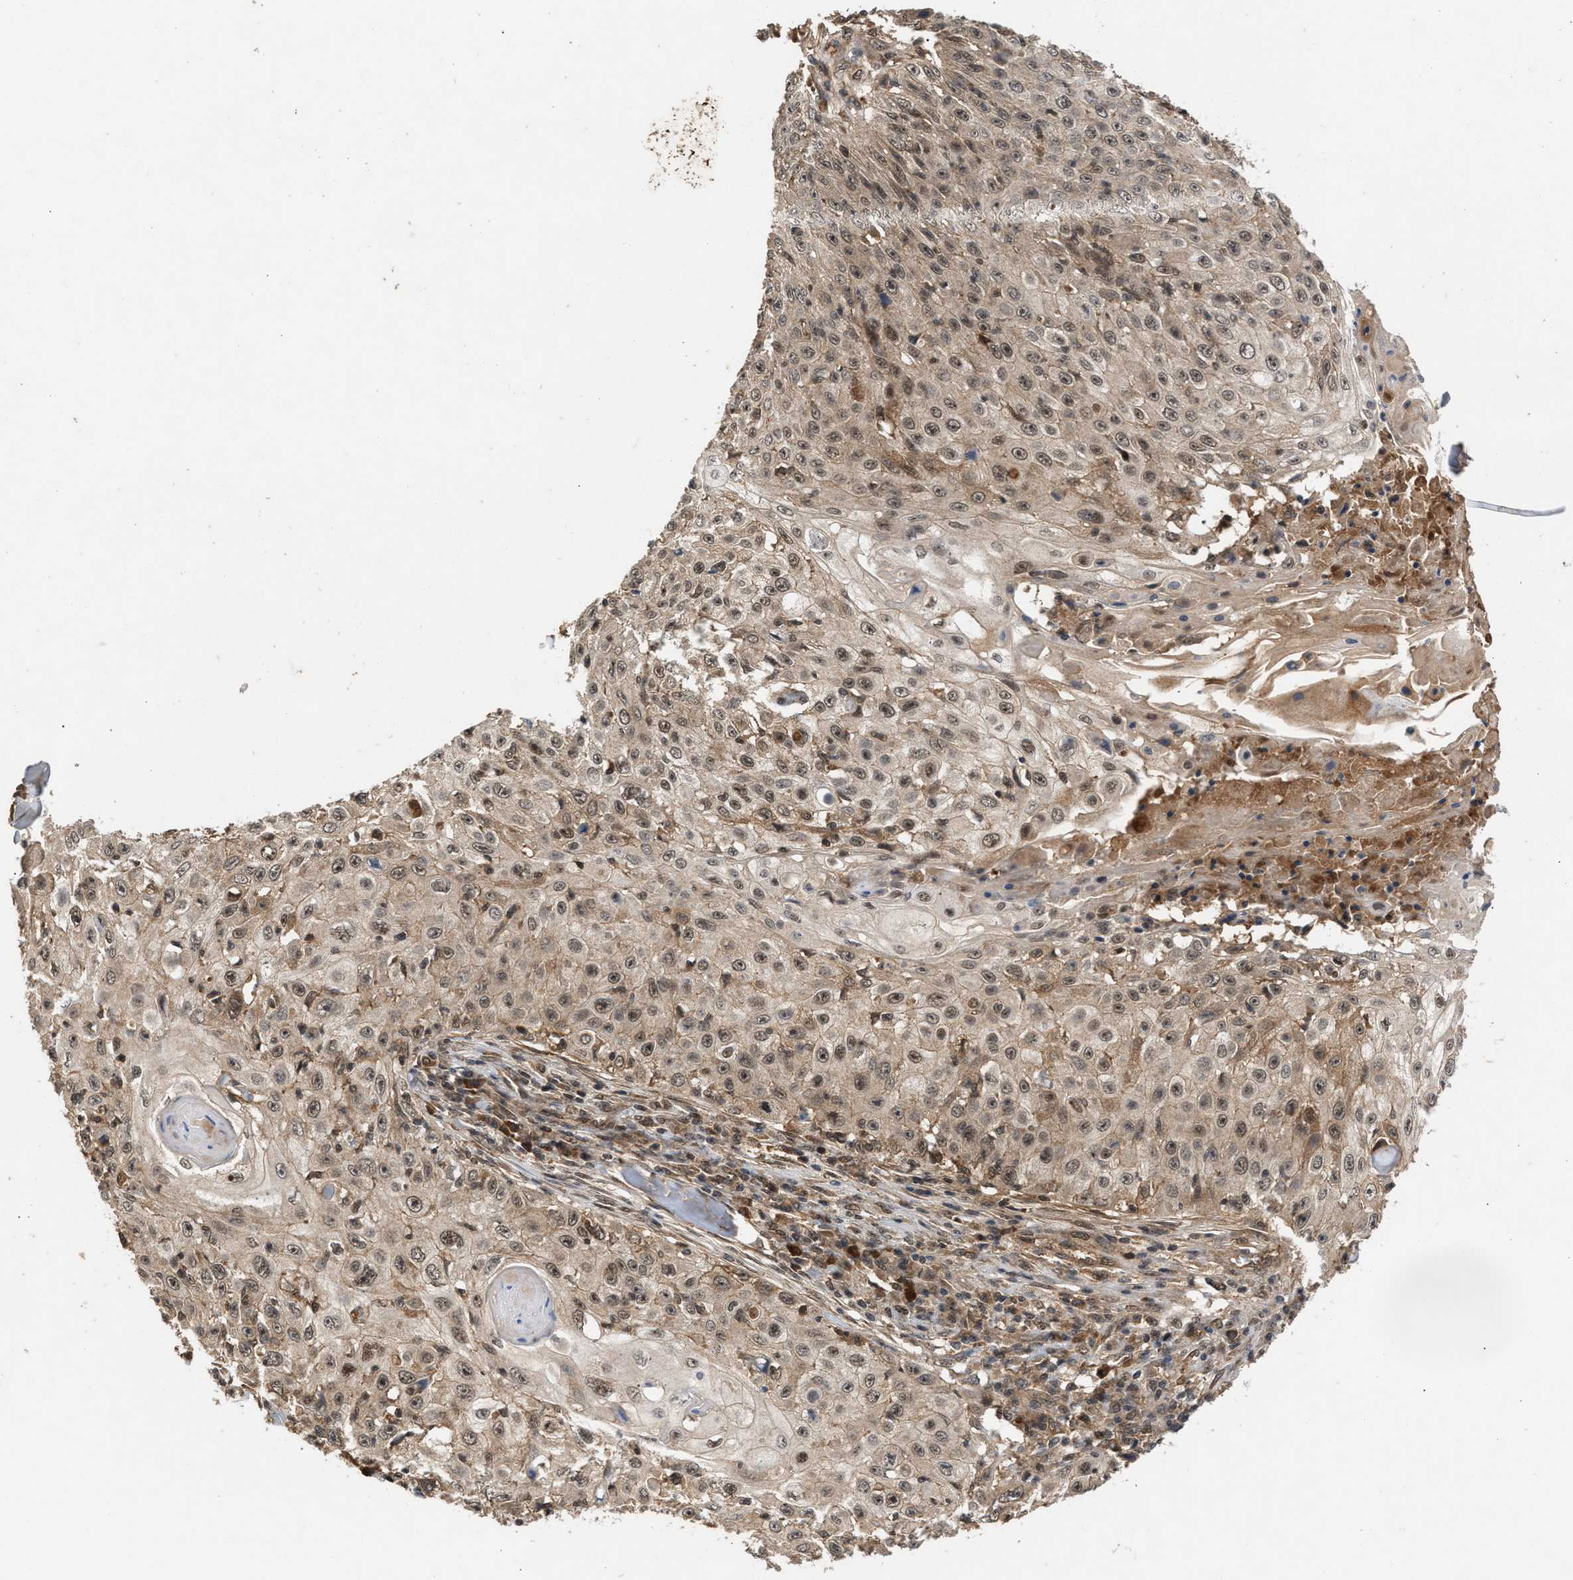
{"staining": {"intensity": "weak", "quantity": ">75%", "location": "cytoplasmic/membranous,nuclear"}, "tissue": "skin cancer", "cell_type": "Tumor cells", "image_type": "cancer", "snomed": [{"axis": "morphology", "description": "Squamous cell carcinoma, NOS"}, {"axis": "topography", "description": "Skin"}], "caption": "This image displays immunohistochemistry (IHC) staining of human skin cancer, with low weak cytoplasmic/membranous and nuclear expression in about >75% of tumor cells.", "gene": "RUSC2", "patient": {"sex": "male", "age": 86}}